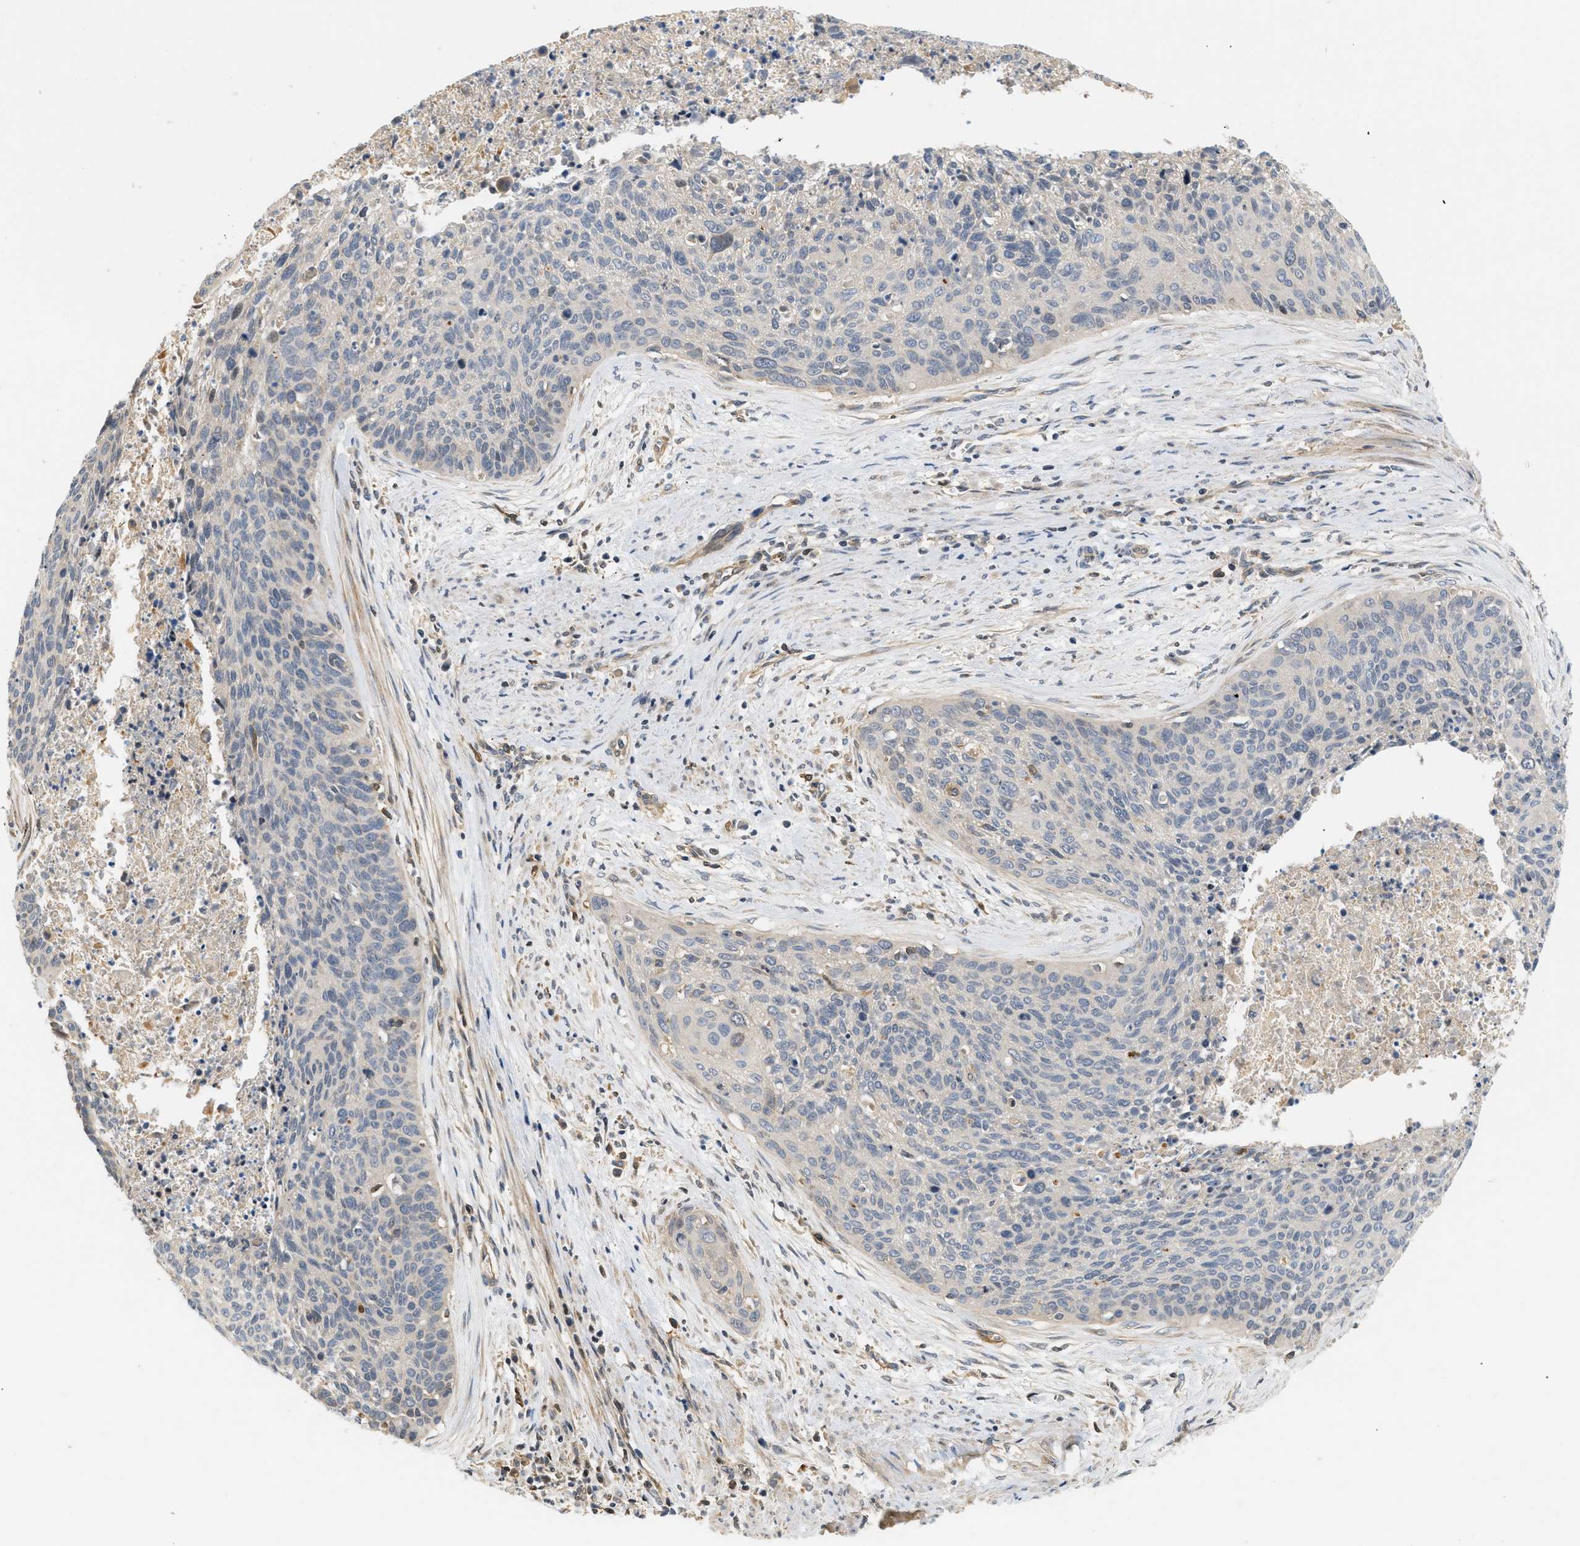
{"staining": {"intensity": "negative", "quantity": "none", "location": "none"}, "tissue": "cervical cancer", "cell_type": "Tumor cells", "image_type": "cancer", "snomed": [{"axis": "morphology", "description": "Squamous cell carcinoma, NOS"}, {"axis": "topography", "description": "Cervix"}], "caption": "Cervical cancer stained for a protein using immunohistochemistry exhibits no positivity tumor cells.", "gene": "FARS2", "patient": {"sex": "female", "age": 55}}